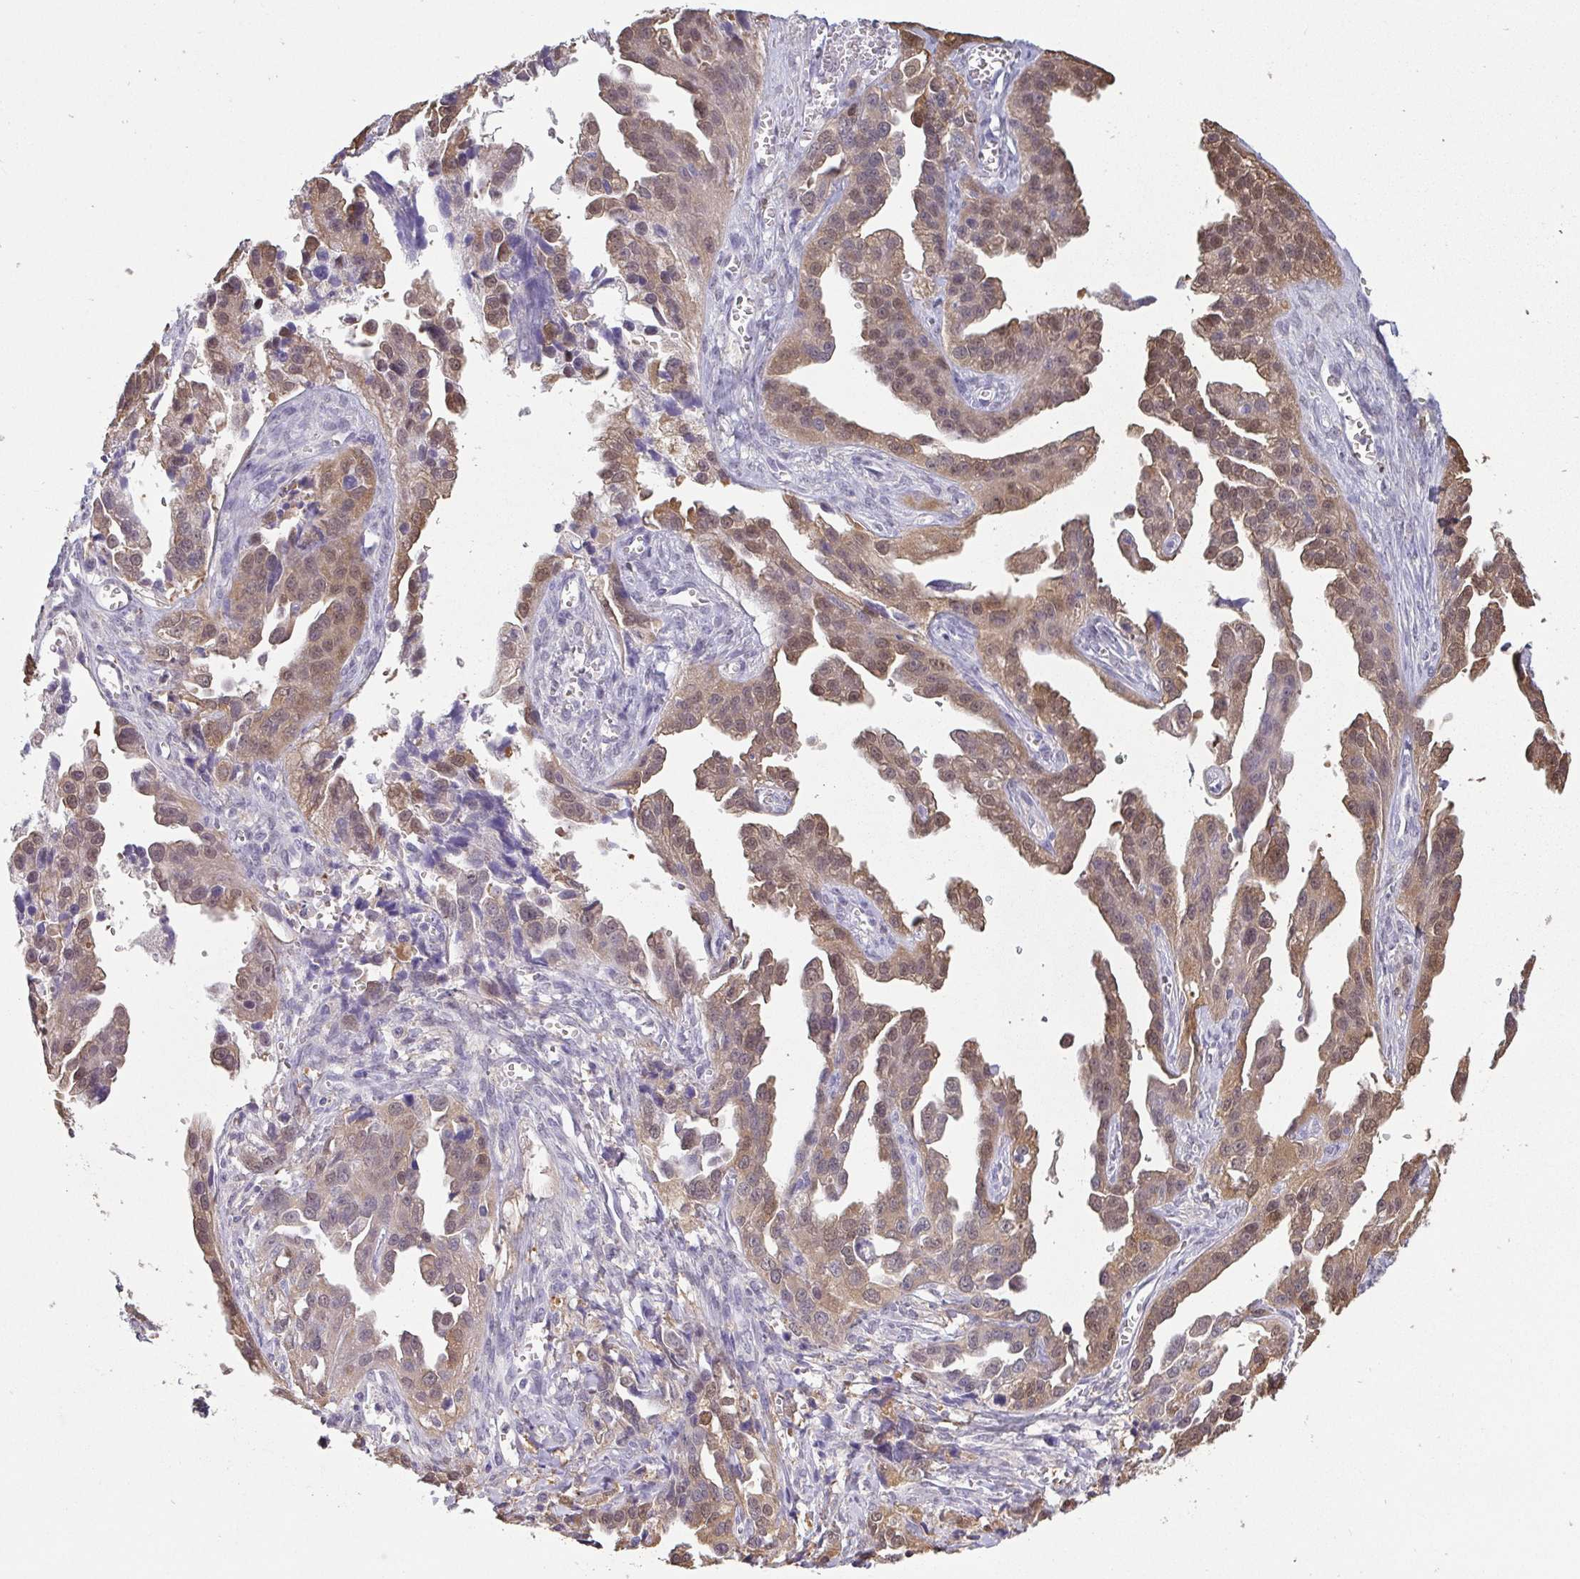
{"staining": {"intensity": "moderate", "quantity": ">75%", "location": "cytoplasmic/membranous,nuclear"}, "tissue": "ovarian cancer", "cell_type": "Tumor cells", "image_type": "cancer", "snomed": [{"axis": "morphology", "description": "Cystadenocarcinoma, serous, NOS"}, {"axis": "topography", "description": "Ovary"}], "caption": "A brown stain labels moderate cytoplasmic/membranous and nuclear positivity of a protein in ovarian cancer tumor cells.", "gene": "IDH1", "patient": {"sex": "female", "age": 75}}